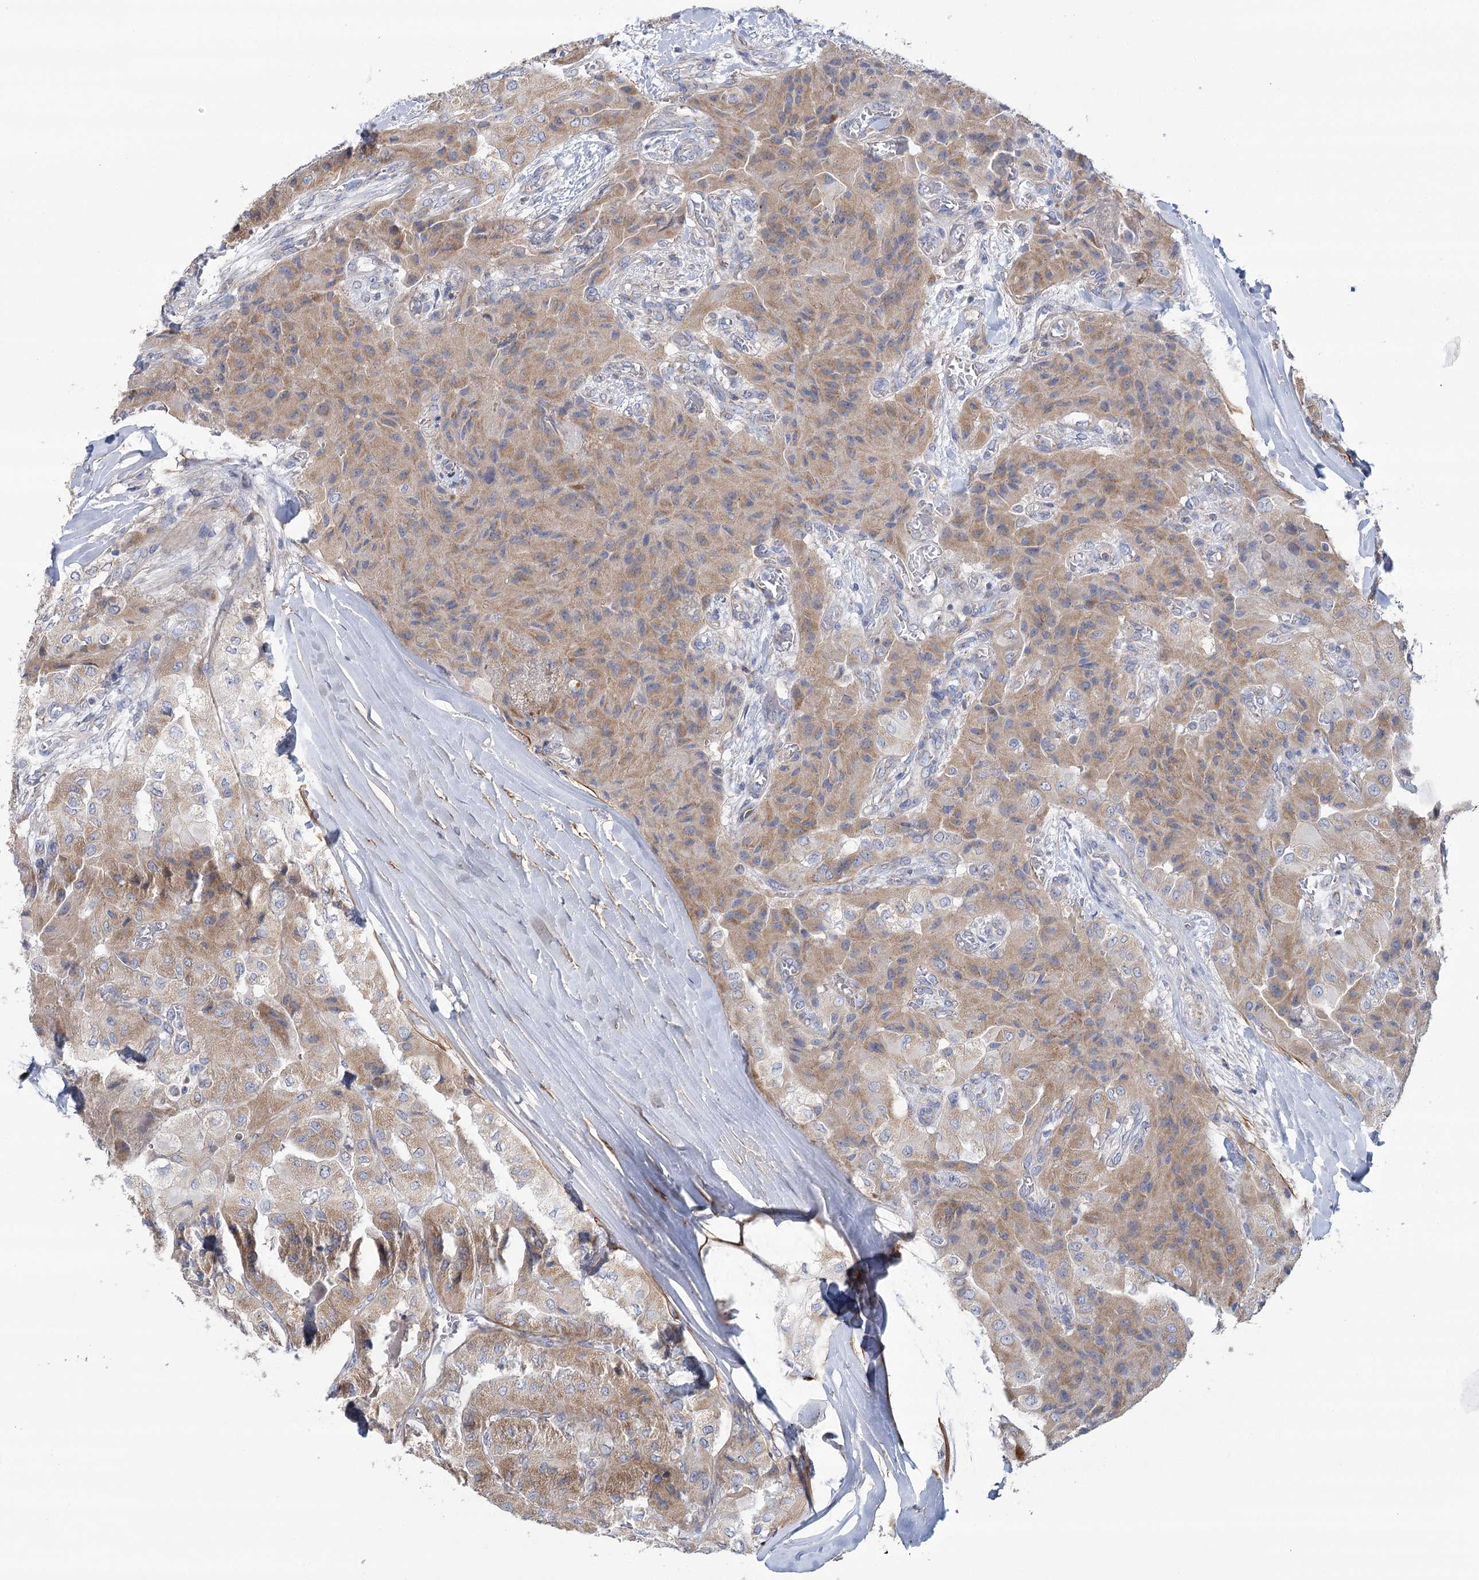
{"staining": {"intensity": "moderate", "quantity": ">75%", "location": "cytoplasmic/membranous"}, "tissue": "thyroid cancer", "cell_type": "Tumor cells", "image_type": "cancer", "snomed": [{"axis": "morphology", "description": "Papillary adenocarcinoma, NOS"}, {"axis": "topography", "description": "Thyroid gland"}], "caption": "Immunohistochemistry (DAB) staining of human thyroid papillary adenocarcinoma exhibits moderate cytoplasmic/membranous protein positivity in approximately >75% of tumor cells. (DAB = brown stain, brightfield microscopy at high magnification).", "gene": "SNX7", "patient": {"sex": "female", "age": 59}}